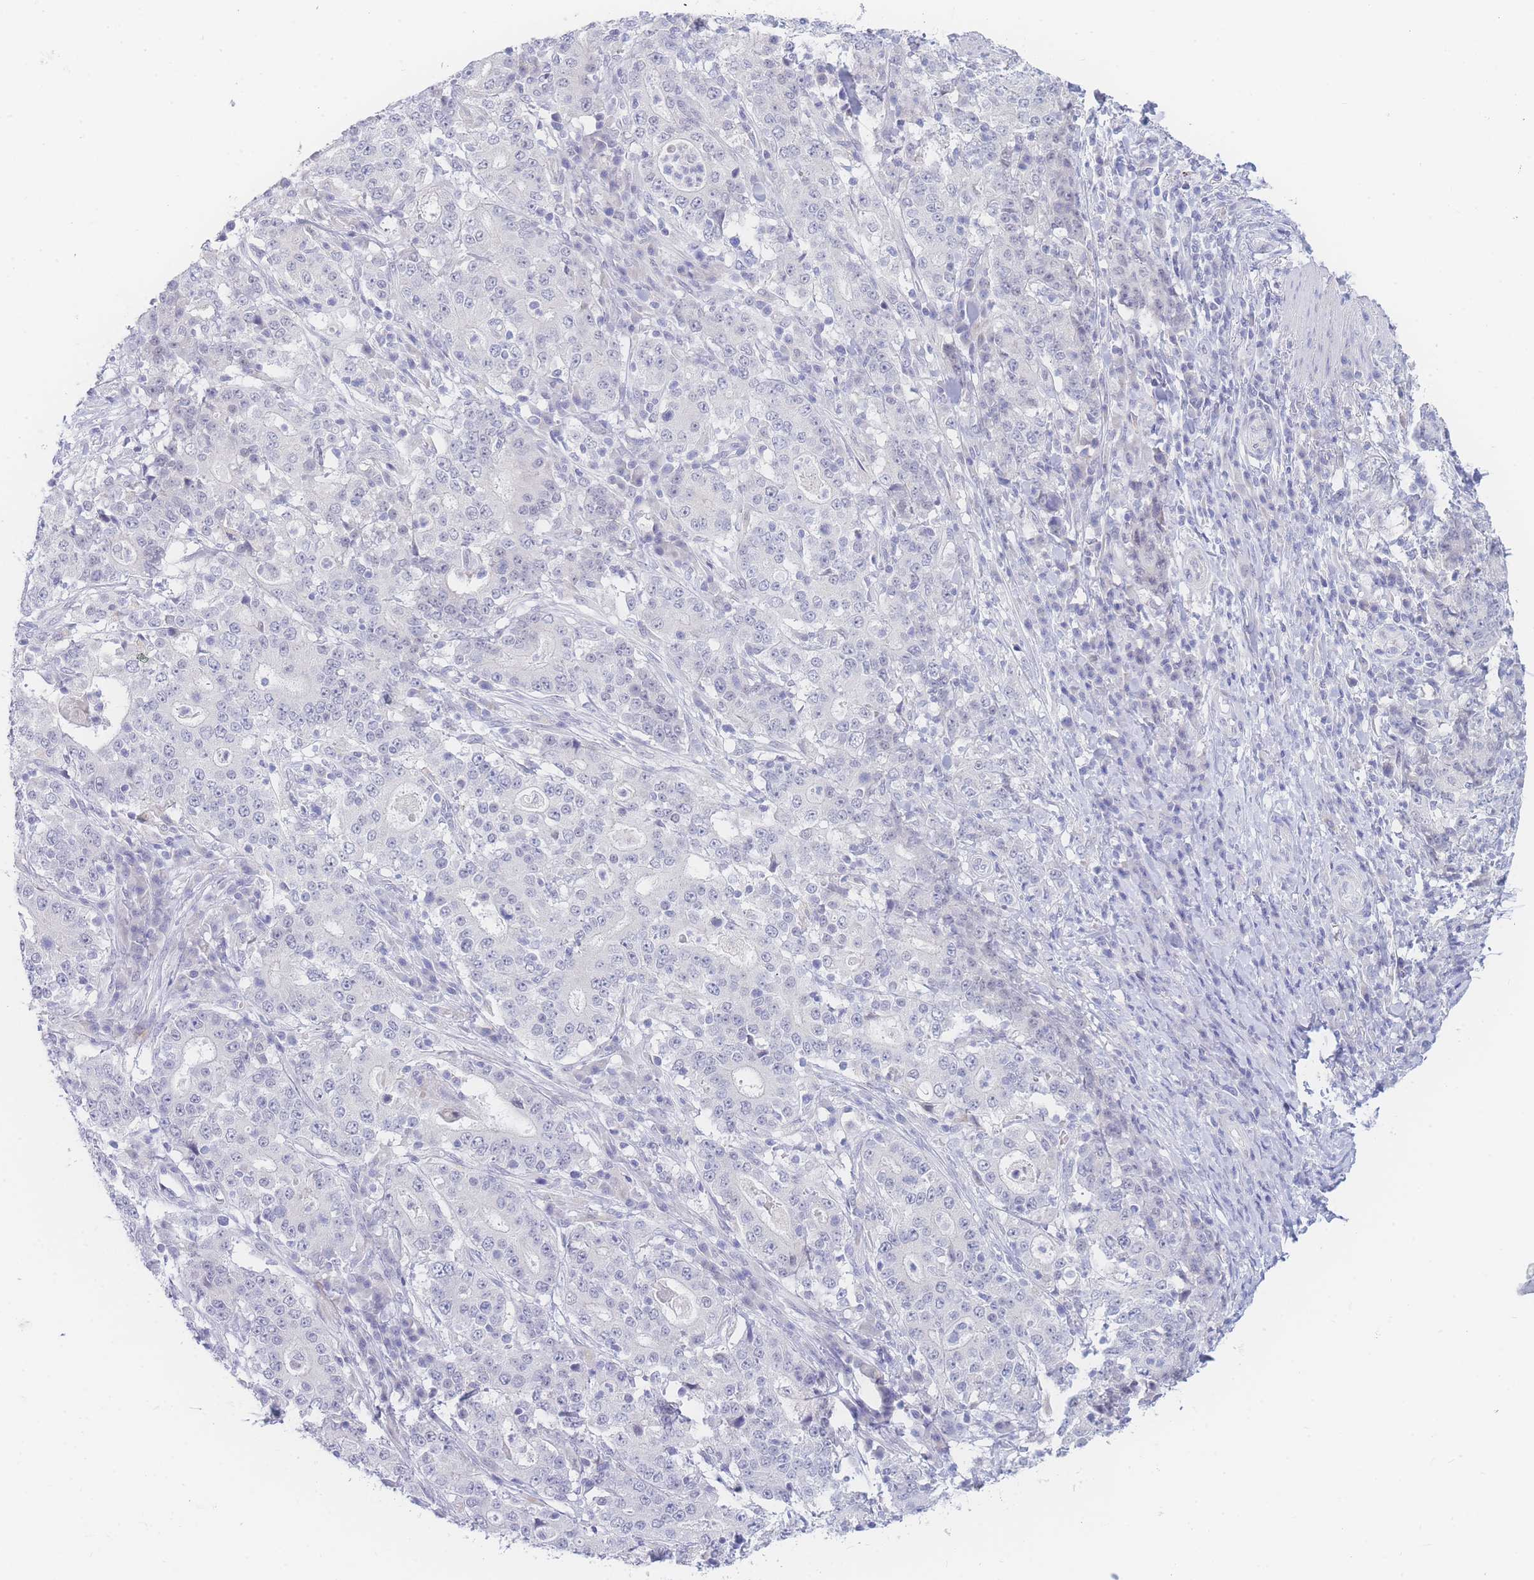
{"staining": {"intensity": "negative", "quantity": "none", "location": "none"}, "tissue": "stomach cancer", "cell_type": "Tumor cells", "image_type": "cancer", "snomed": [{"axis": "morphology", "description": "Normal tissue, NOS"}, {"axis": "morphology", "description": "Adenocarcinoma, NOS"}, {"axis": "topography", "description": "Stomach, upper"}, {"axis": "topography", "description": "Stomach"}], "caption": "Tumor cells are negative for brown protein staining in stomach cancer (adenocarcinoma).", "gene": "PRSS22", "patient": {"sex": "male", "age": 59}}